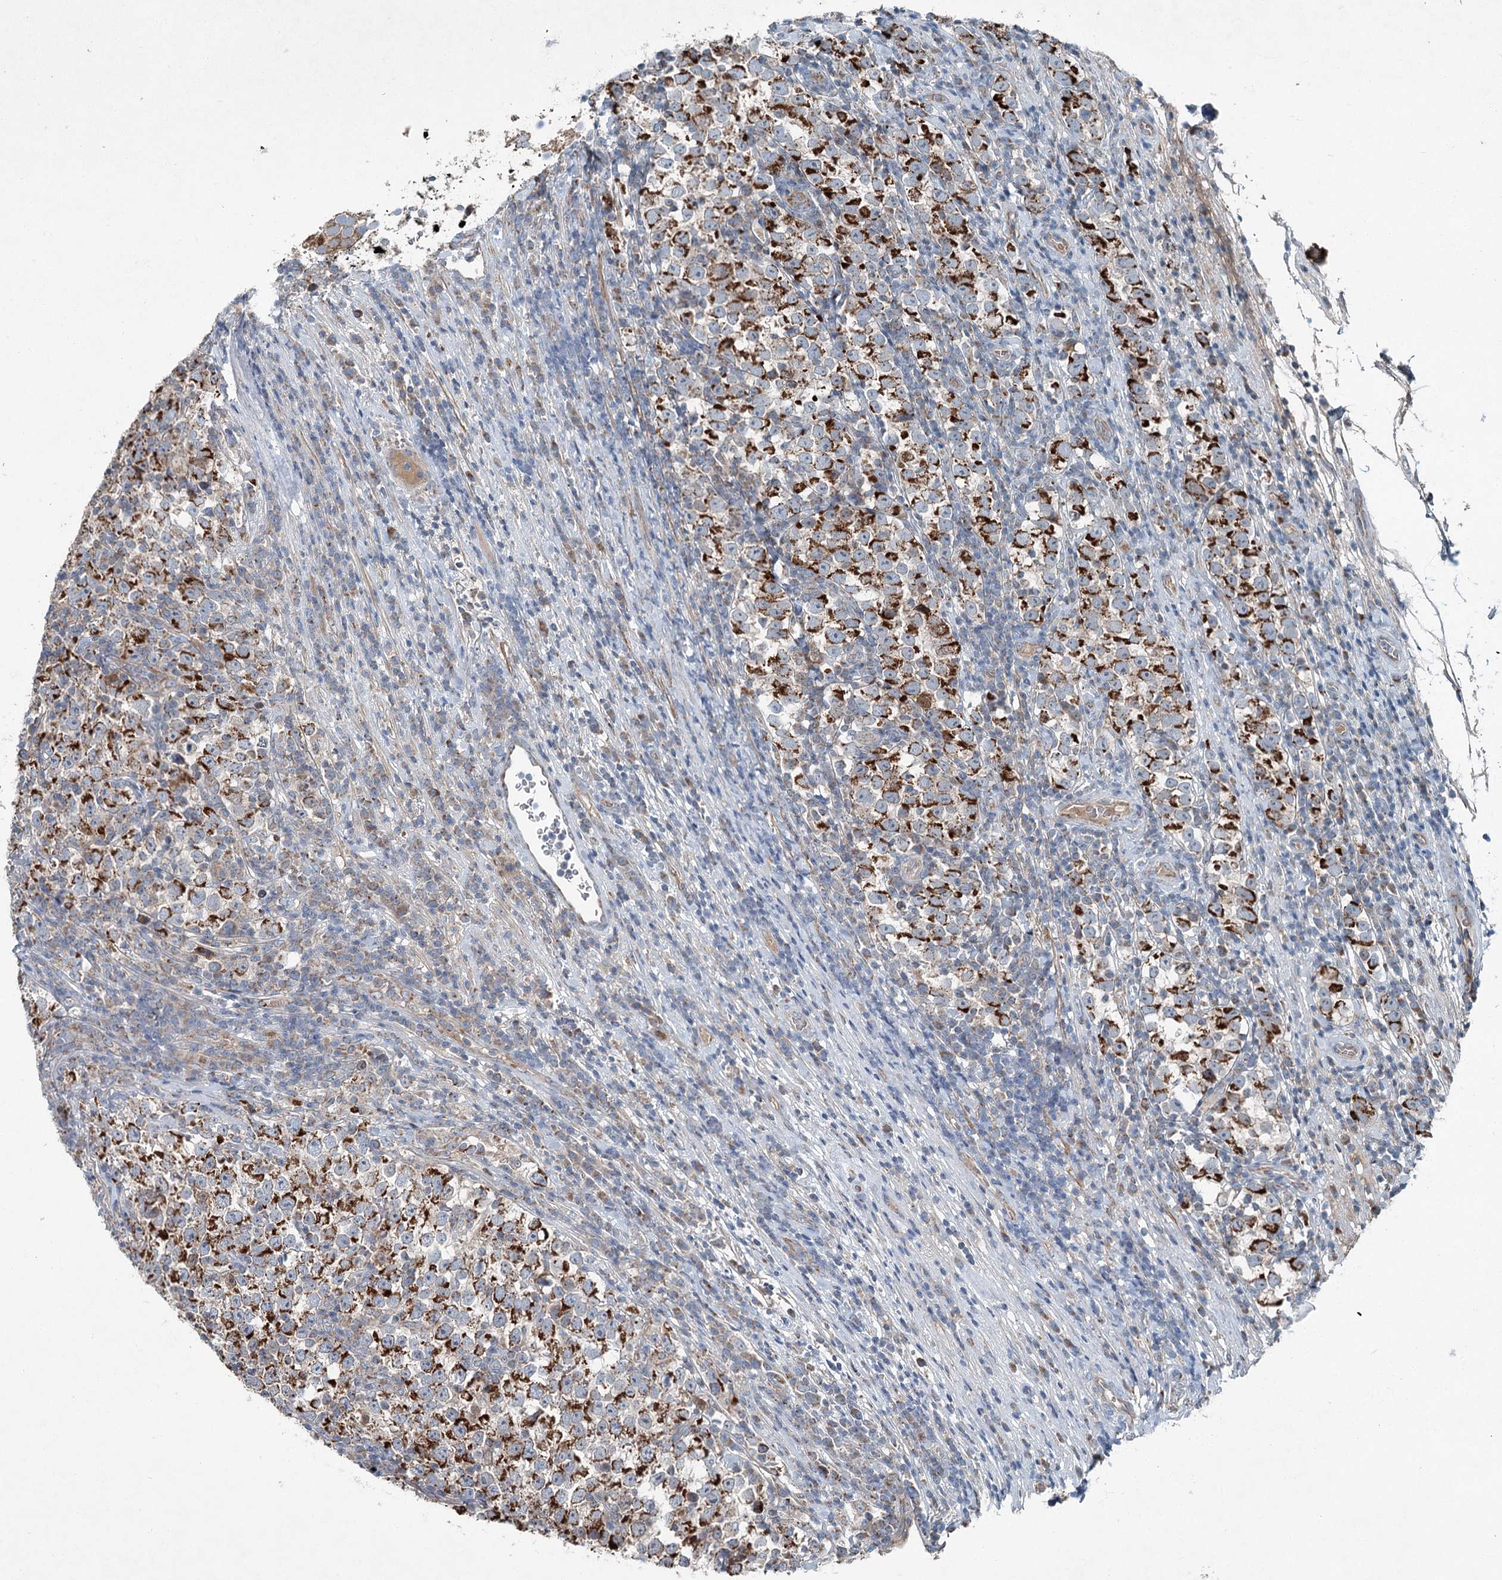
{"staining": {"intensity": "strong", "quantity": ">75%", "location": "cytoplasmic/membranous"}, "tissue": "testis cancer", "cell_type": "Tumor cells", "image_type": "cancer", "snomed": [{"axis": "morphology", "description": "Normal tissue, NOS"}, {"axis": "morphology", "description": "Seminoma, NOS"}, {"axis": "topography", "description": "Testis"}], "caption": "Immunohistochemical staining of testis seminoma shows strong cytoplasmic/membranous protein staining in about >75% of tumor cells. (DAB IHC with brightfield microscopy, high magnification).", "gene": "CHCHD5", "patient": {"sex": "male", "age": 43}}